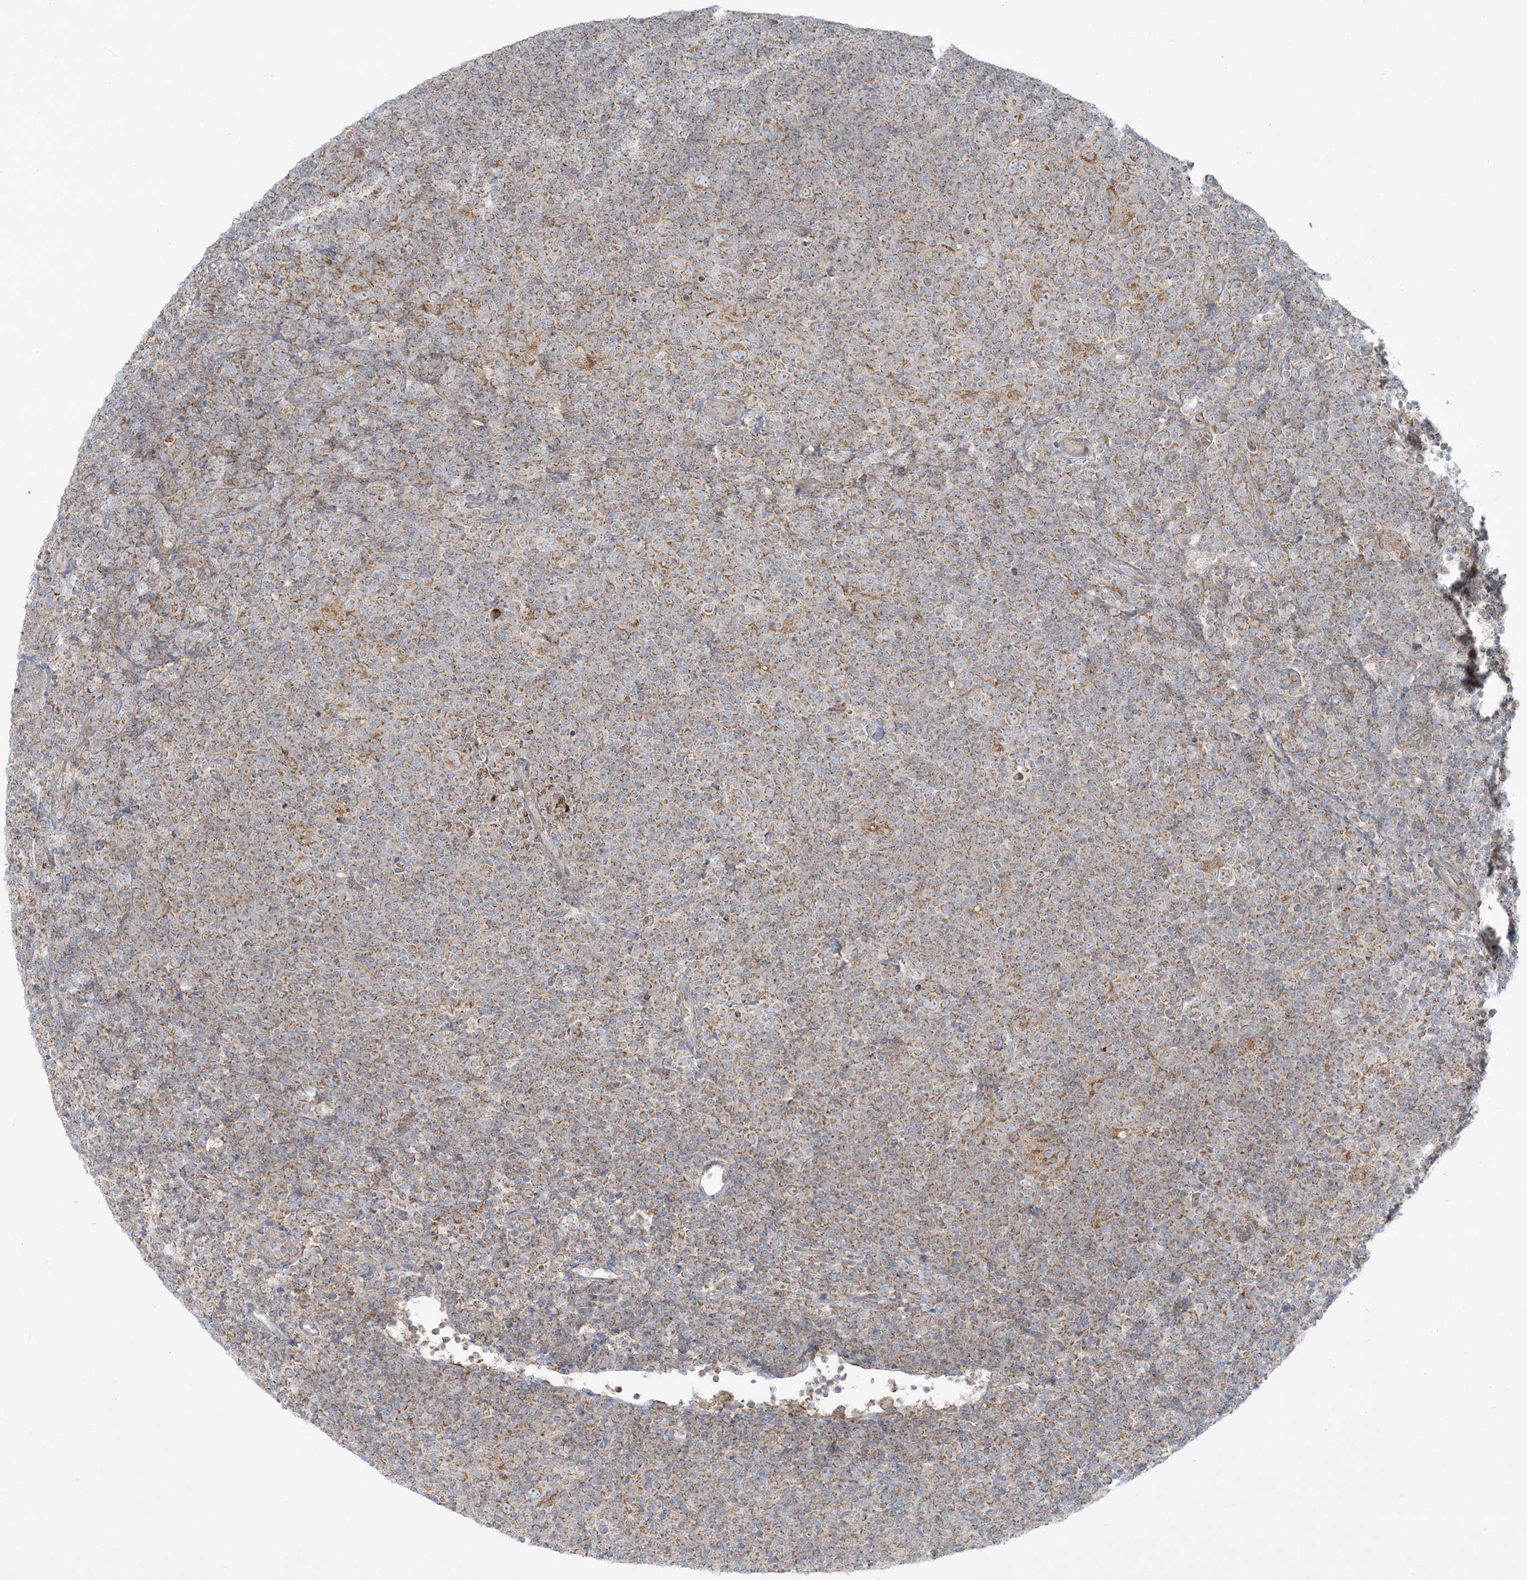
{"staining": {"intensity": "moderate", "quantity": ">75%", "location": "cytoplasmic/membranous"}, "tissue": "lymphoma", "cell_type": "Tumor cells", "image_type": "cancer", "snomed": [{"axis": "morphology", "description": "Hodgkin's disease, NOS"}, {"axis": "topography", "description": "Lymph node"}], "caption": "Protein analysis of lymphoma tissue reveals moderate cytoplasmic/membranous expression in about >75% of tumor cells.", "gene": "PIK3R4", "patient": {"sex": "female", "age": 57}}